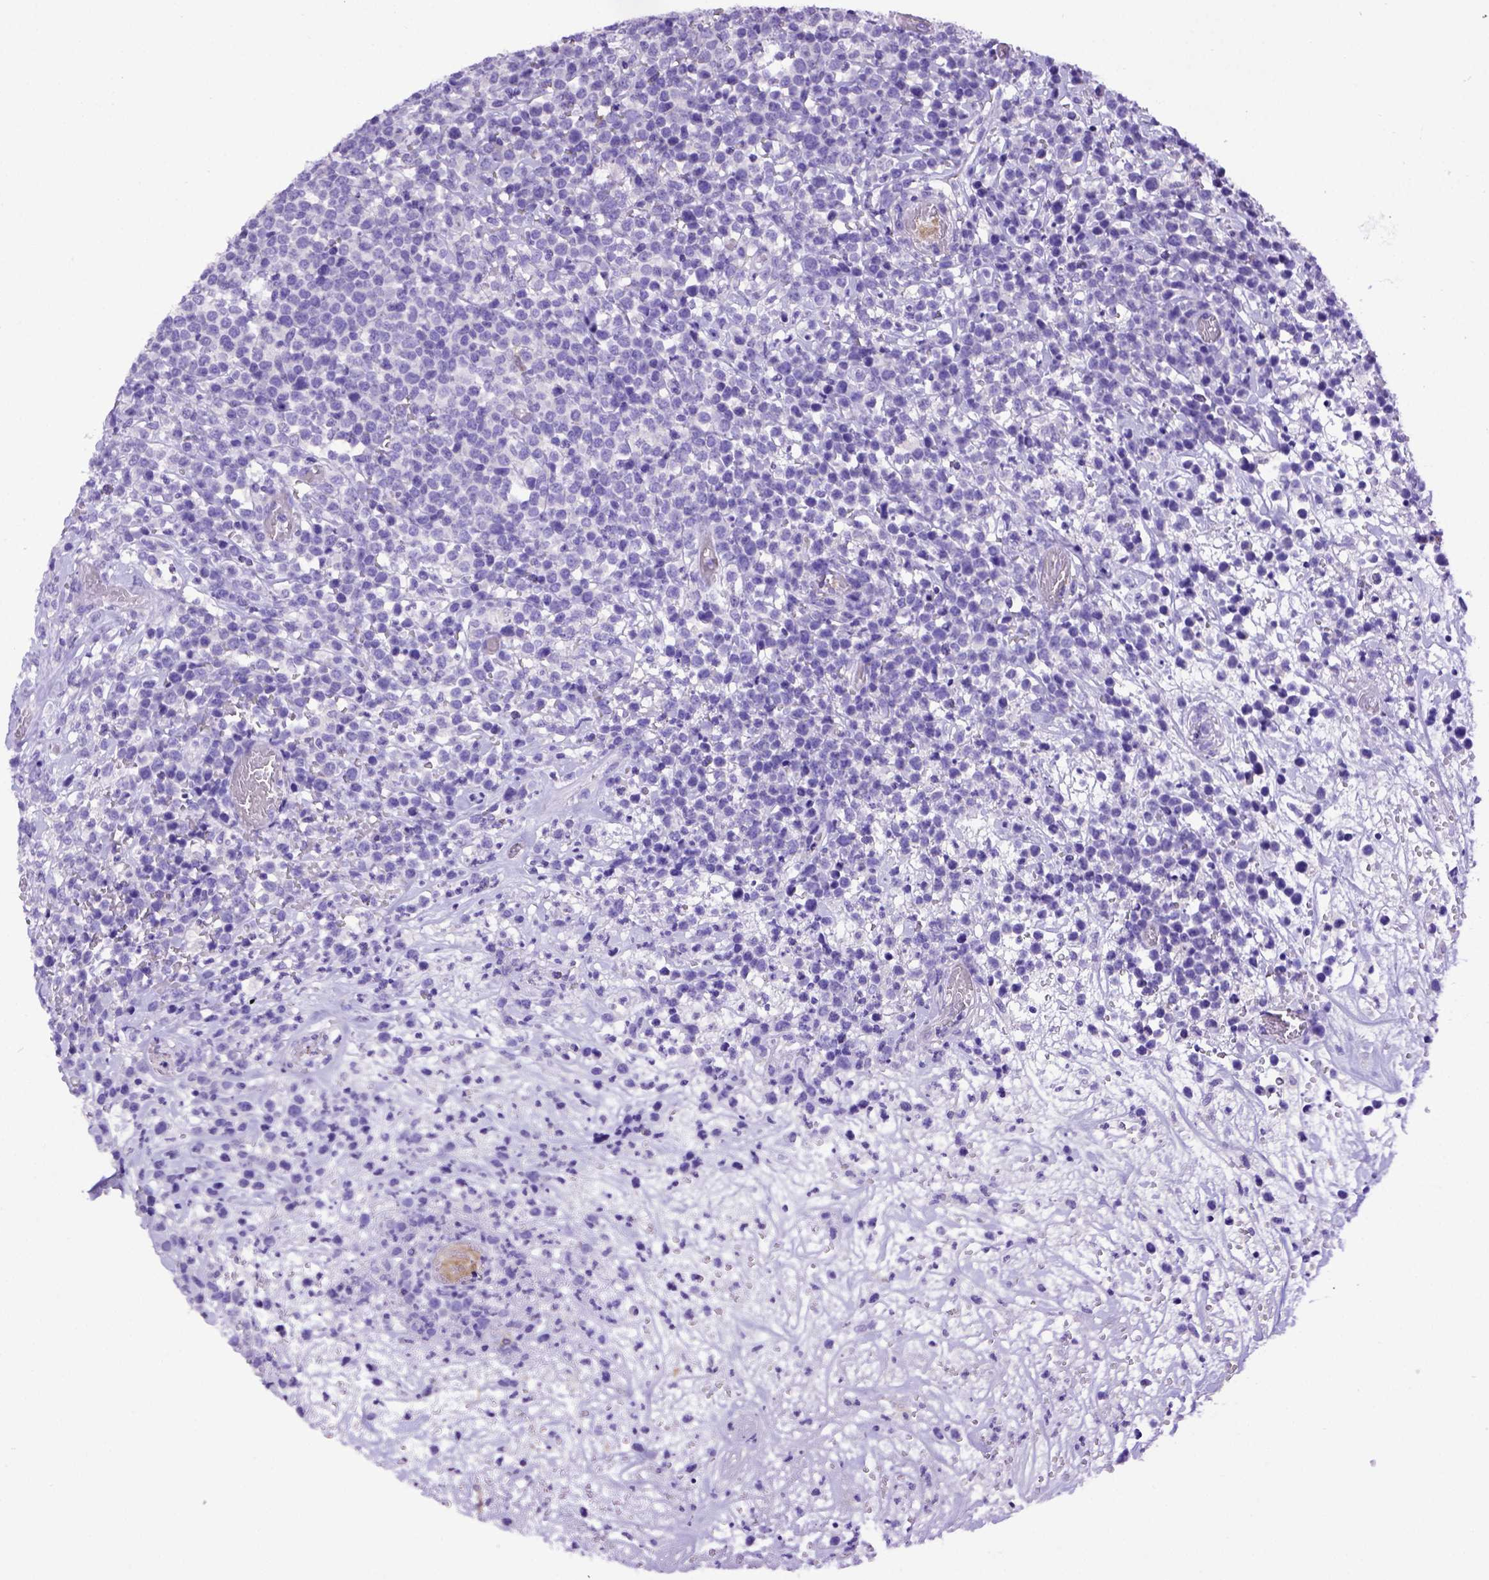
{"staining": {"intensity": "negative", "quantity": "none", "location": "none"}, "tissue": "lymphoma", "cell_type": "Tumor cells", "image_type": "cancer", "snomed": [{"axis": "morphology", "description": "Malignant lymphoma, non-Hodgkin's type, High grade"}, {"axis": "topography", "description": "Soft tissue"}], "caption": "DAB (3,3'-diaminobenzidine) immunohistochemical staining of human lymphoma displays no significant positivity in tumor cells.", "gene": "PTGES", "patient": {"sex": "female", "age": 56}}